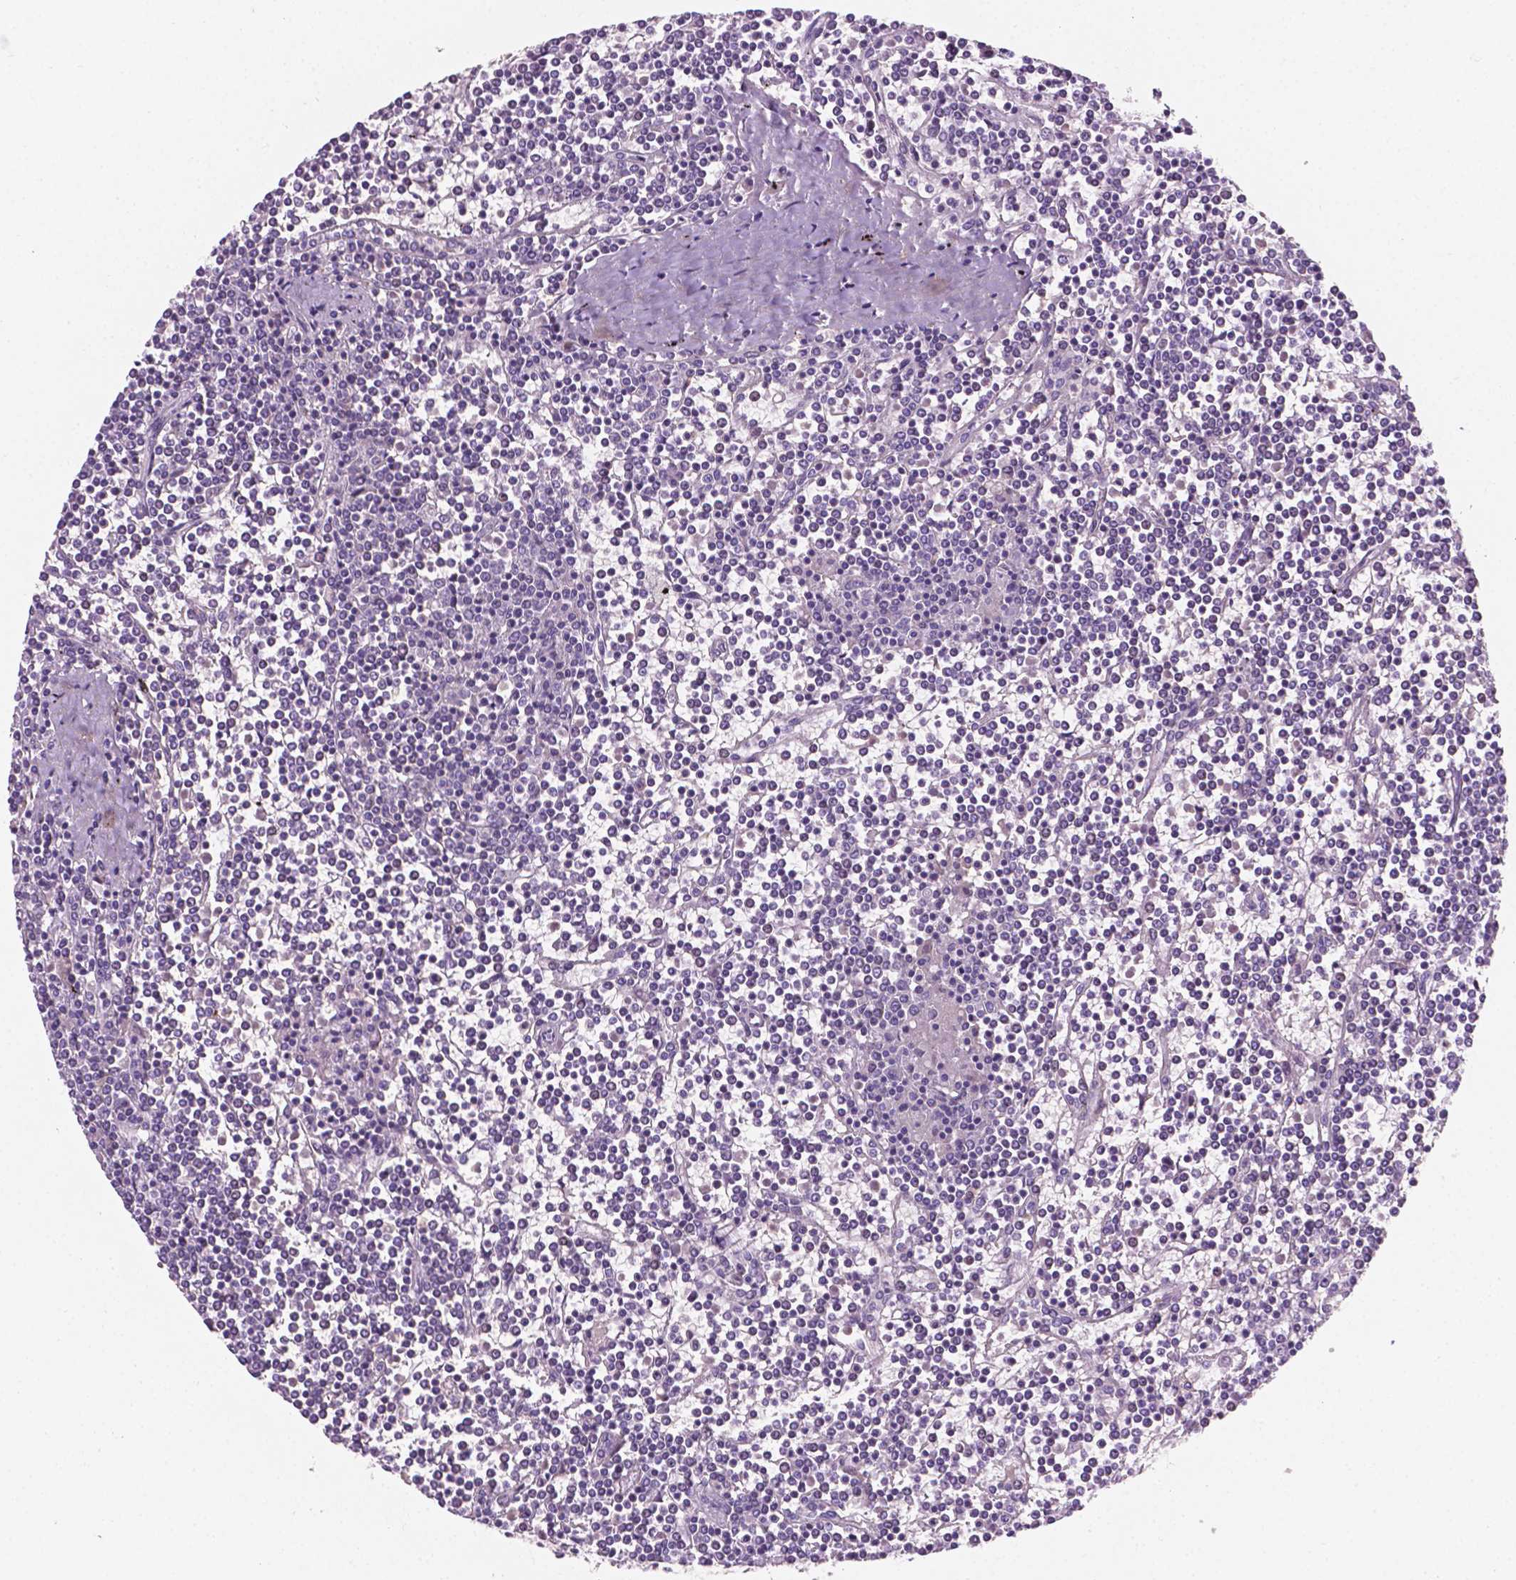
{"staining": {"intensity": "negative", "quantity": "none", "location": "none"}, "tissue": "lymphoma", "cell_type": "Tumor cells", "image_type": "cancer", "snomed": [{"axis": "morphology", "description": "Malignant lymphoma, non-Hodgkin's type, Low grade"}, {"axis": "topography", "description": "Spleen"}], "caption": "A histopathology image of lymphoma stained for a protein demonstrates no brown staining in tumor cells.", "gene": "EGFR", "patient": {"sex": "female", "age": 19}}